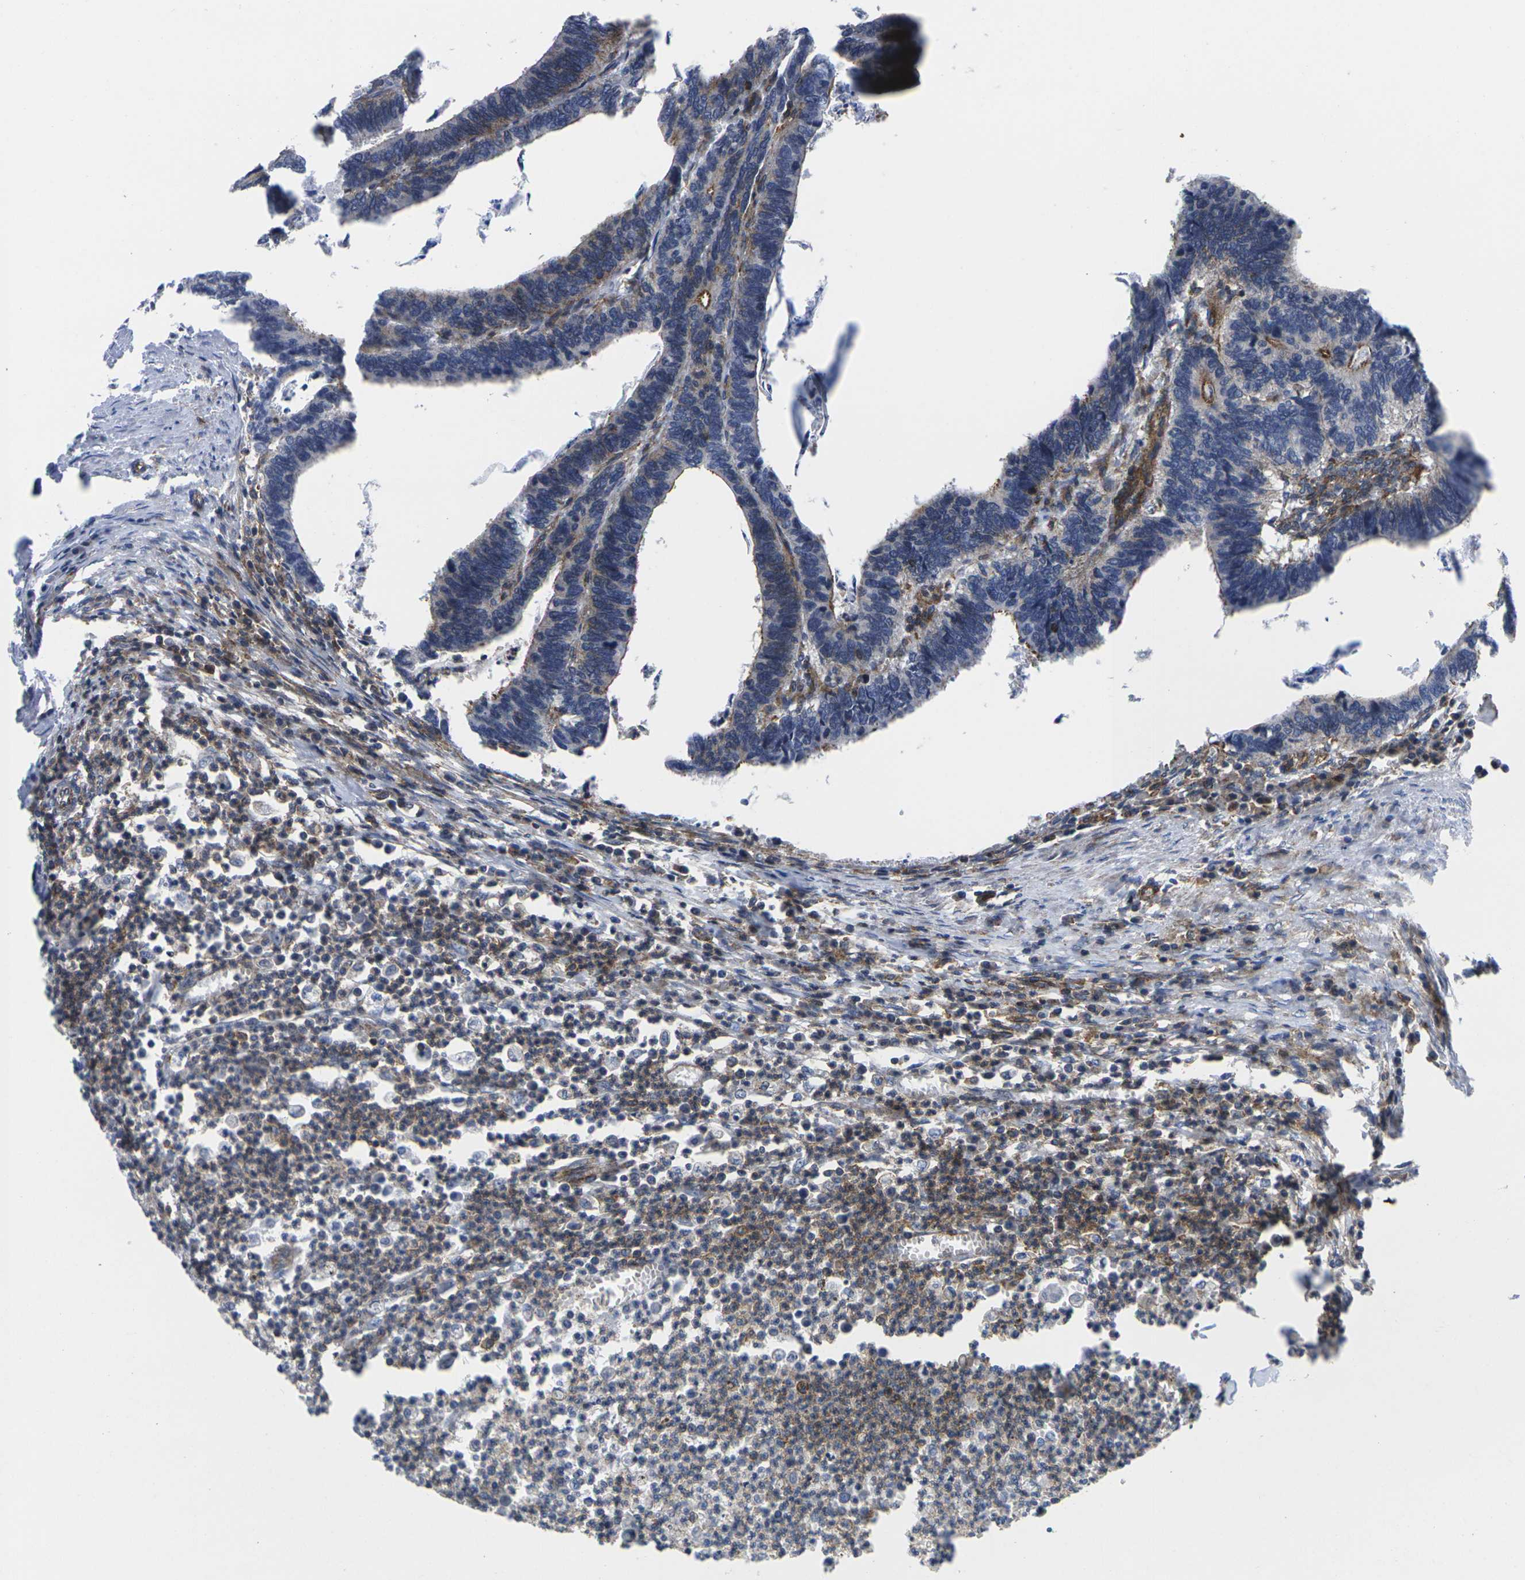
{"staining": {"intensity": "moderate", "quantity": "25%-75%", "location": "cytoplasmic/membranous"}, "tissue": "colorectal cancer", "cell_type": "Tumor cells", "image_type": "cancer", "snomed": [{"axis": "morphology", "description": "Adenocarcinoma, NOS"}, {"axis": "topography", "description": "Colon"}], "caption": "Colorectal adenocarcinoma was stained to show a protein in brown. There is medium levels of moderate cytoplasmic/membranous positivity in approximately 25%-75% of tumor cells.", "gene": "IQGAP1", "patient": {"sex": "male", "age": 72}}